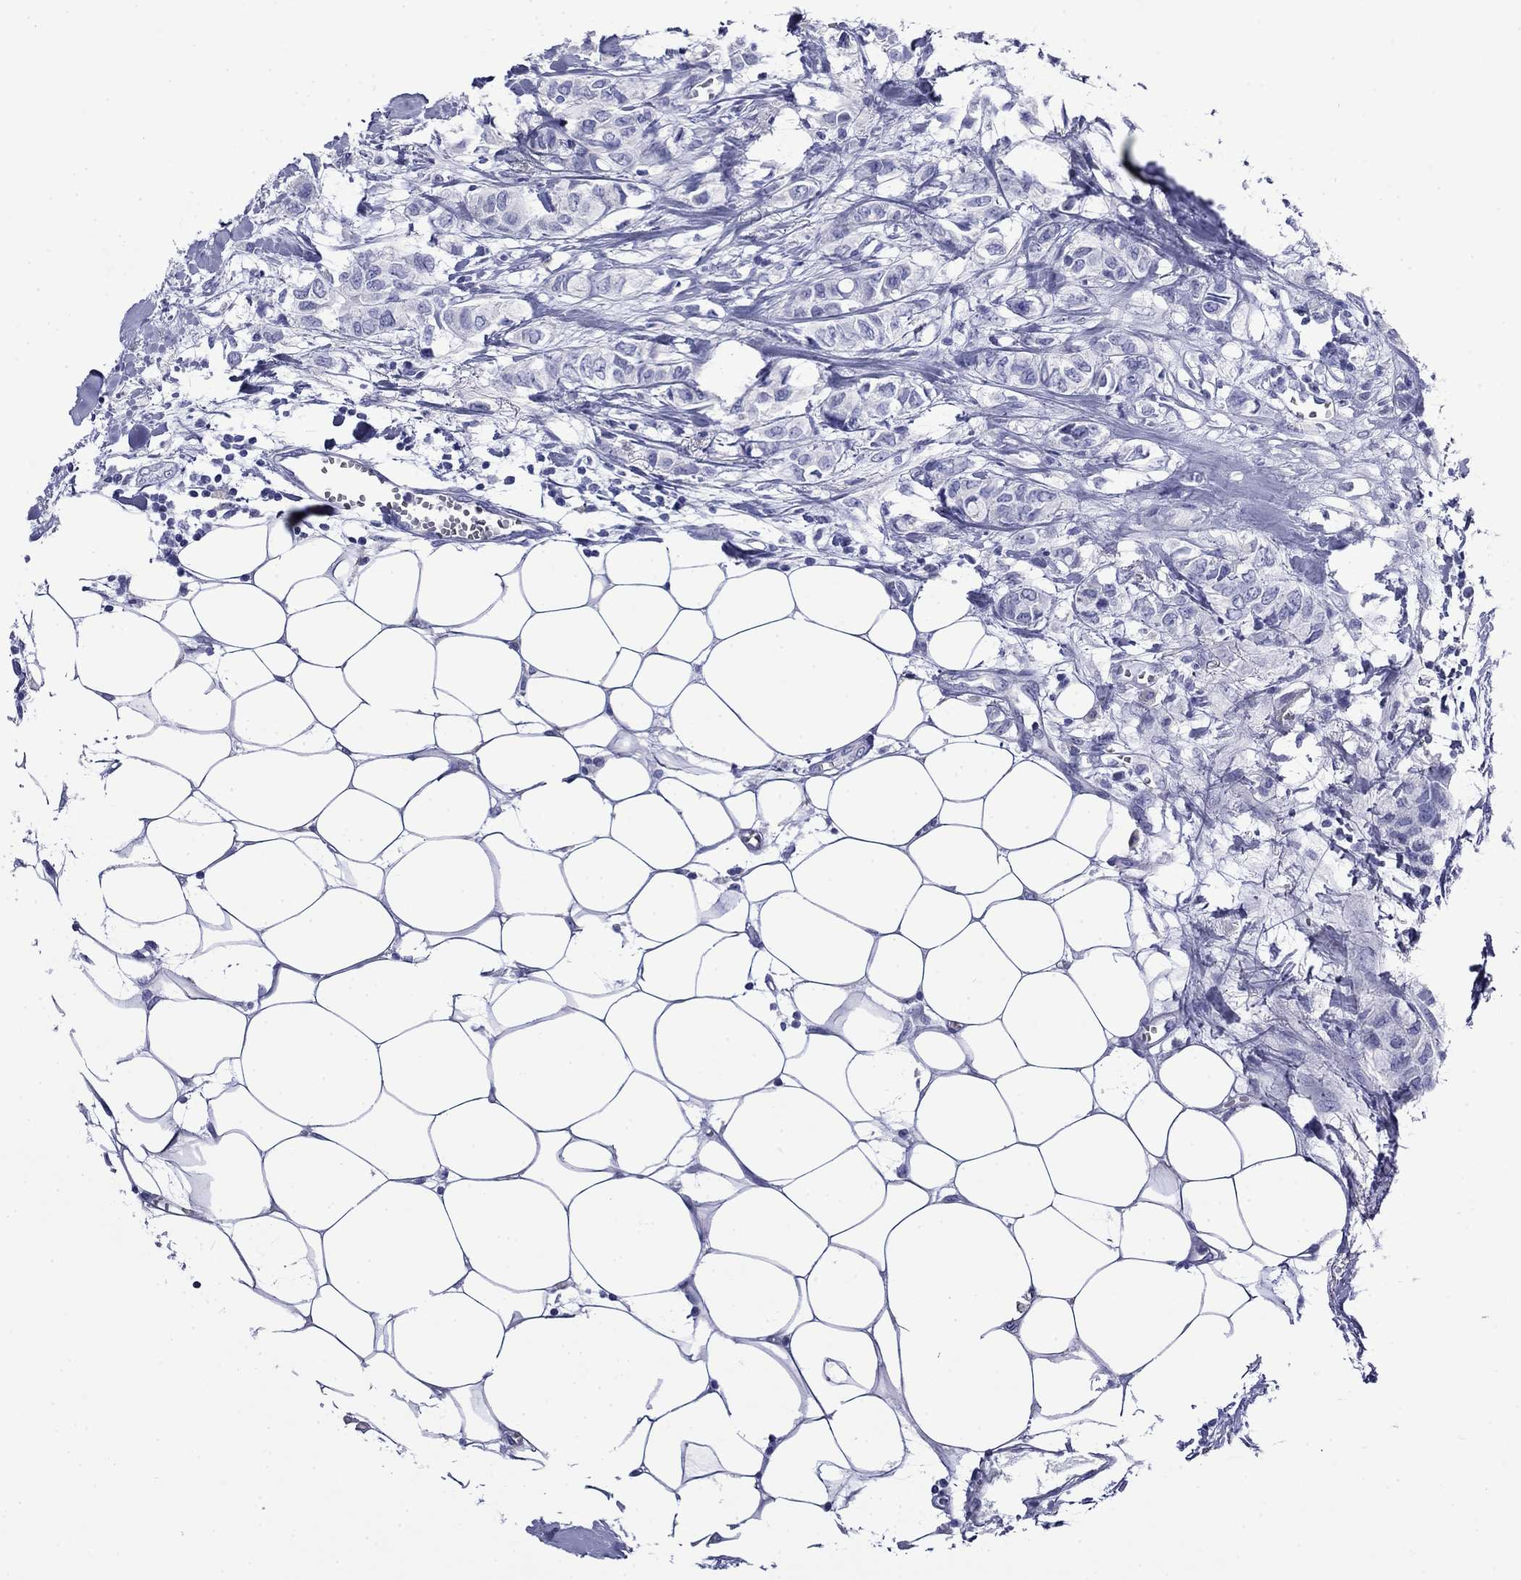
{"staining": {"intensity": "negative", "quantity": "none", "location": "none"}, "tissue": "breast cancer", "cell_type": "Tumor cells", "image_type": "cancer", "snomed": [{"axis": "morphology", "description": "Duct carcinoma"}, {"axis": "topography", "description": "Breast"}], "caption": "Immunohistochemical staining of human breast cancer (invasive ductal carcinoma) demonstrates no significant staining in tumor cells.", "gene": "GIP", "patient": {"sex": "female", "age": 85}}